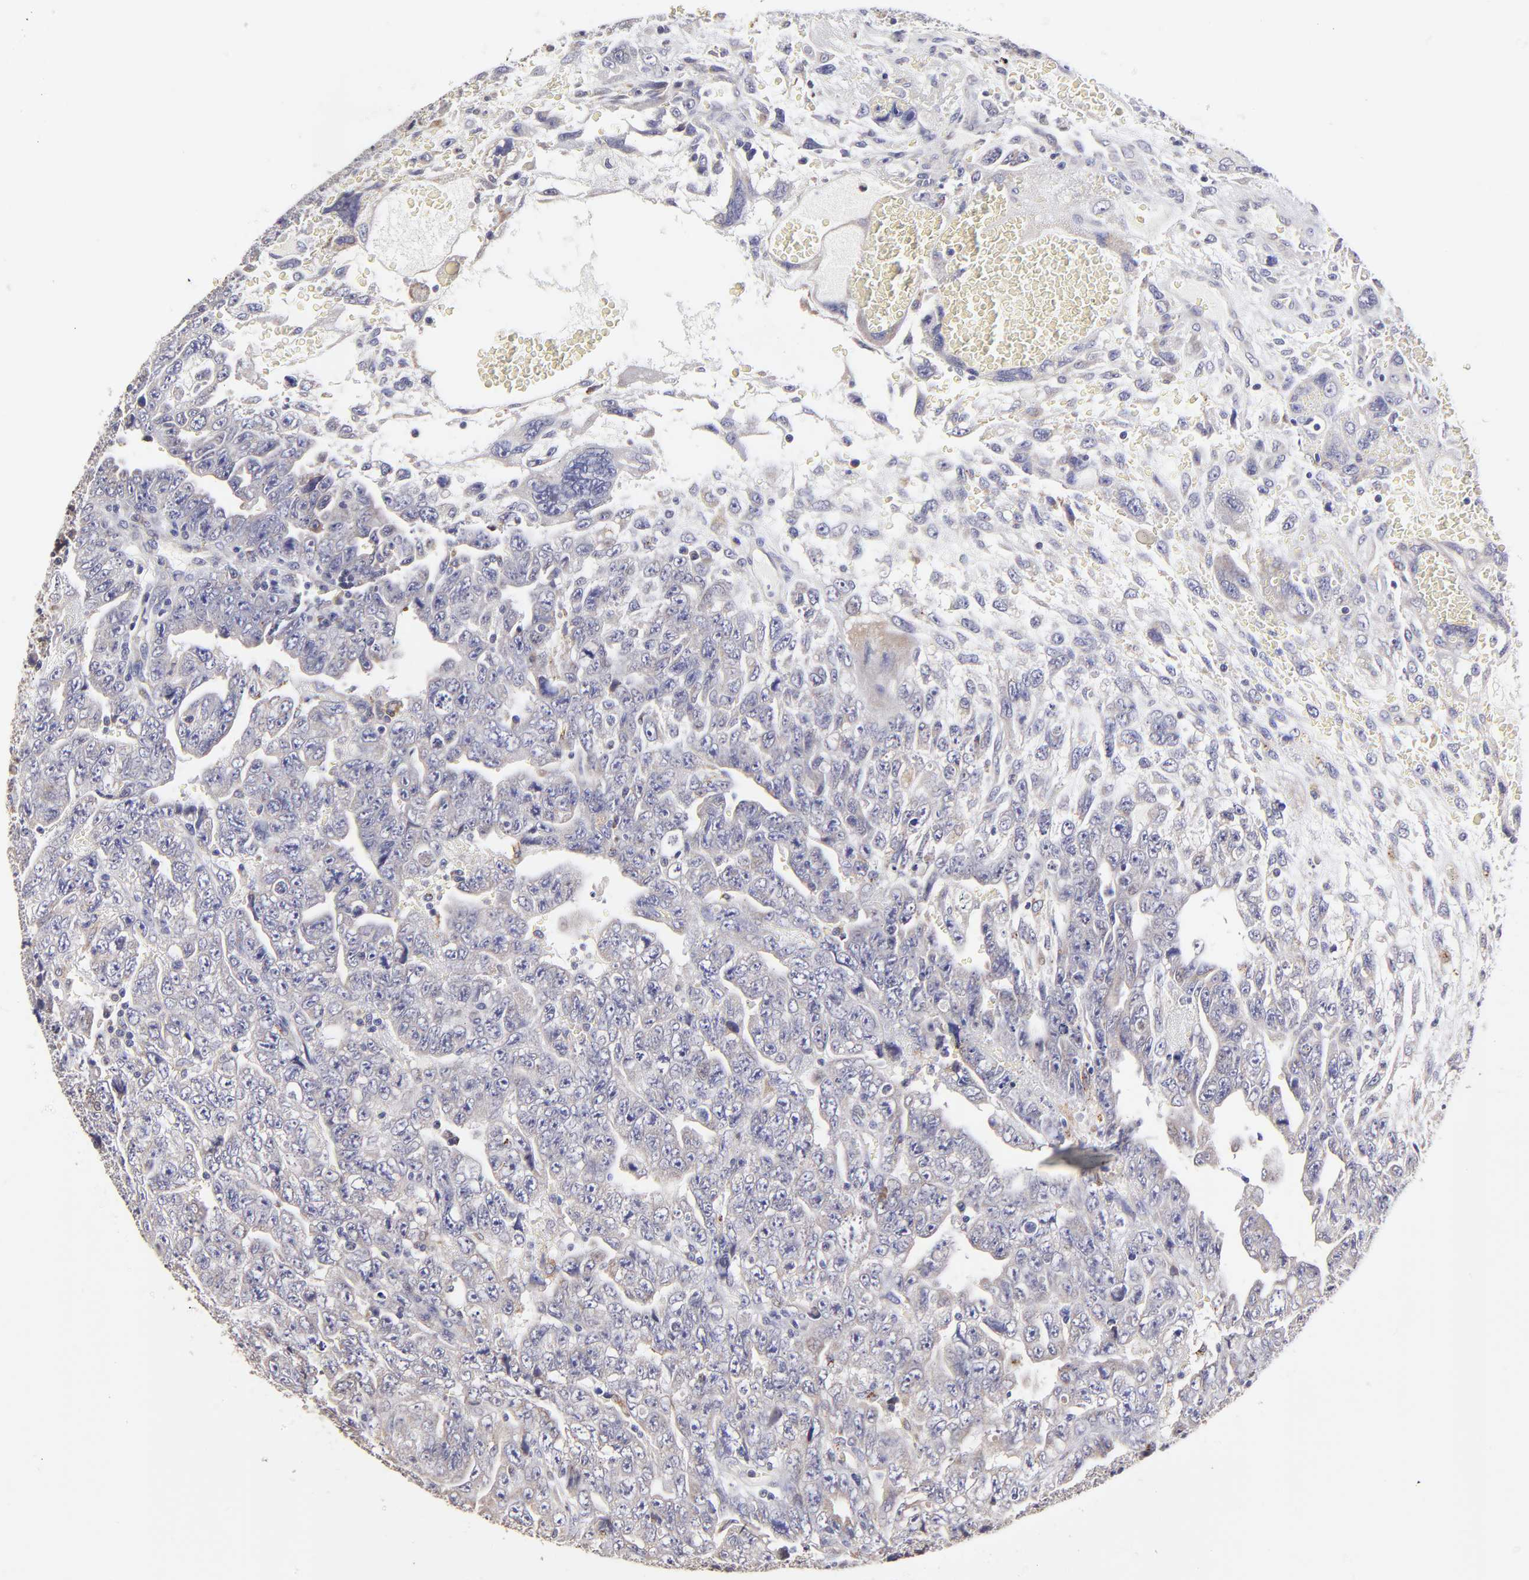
{"staining": {"intensity": "weak", "quantity": "25%-75%", "location": "cytoplasmic/membranous"}, "tissue": "testis cancer", "cell_type": "Tumor cells", "image_type": "cancer", "snomed": [{"axis": "morphology", "description": "Carcinoma, Embryonal, NOS"}, {"axis": "topography", "description": "Testis"}], "caption": "A brown stain highlights weak cytoplasmic/membranous positivity of a protein in testis cancer tumor cells.", "gene": "GCSAM", "patient": {"sex": "male", "age": 28}}